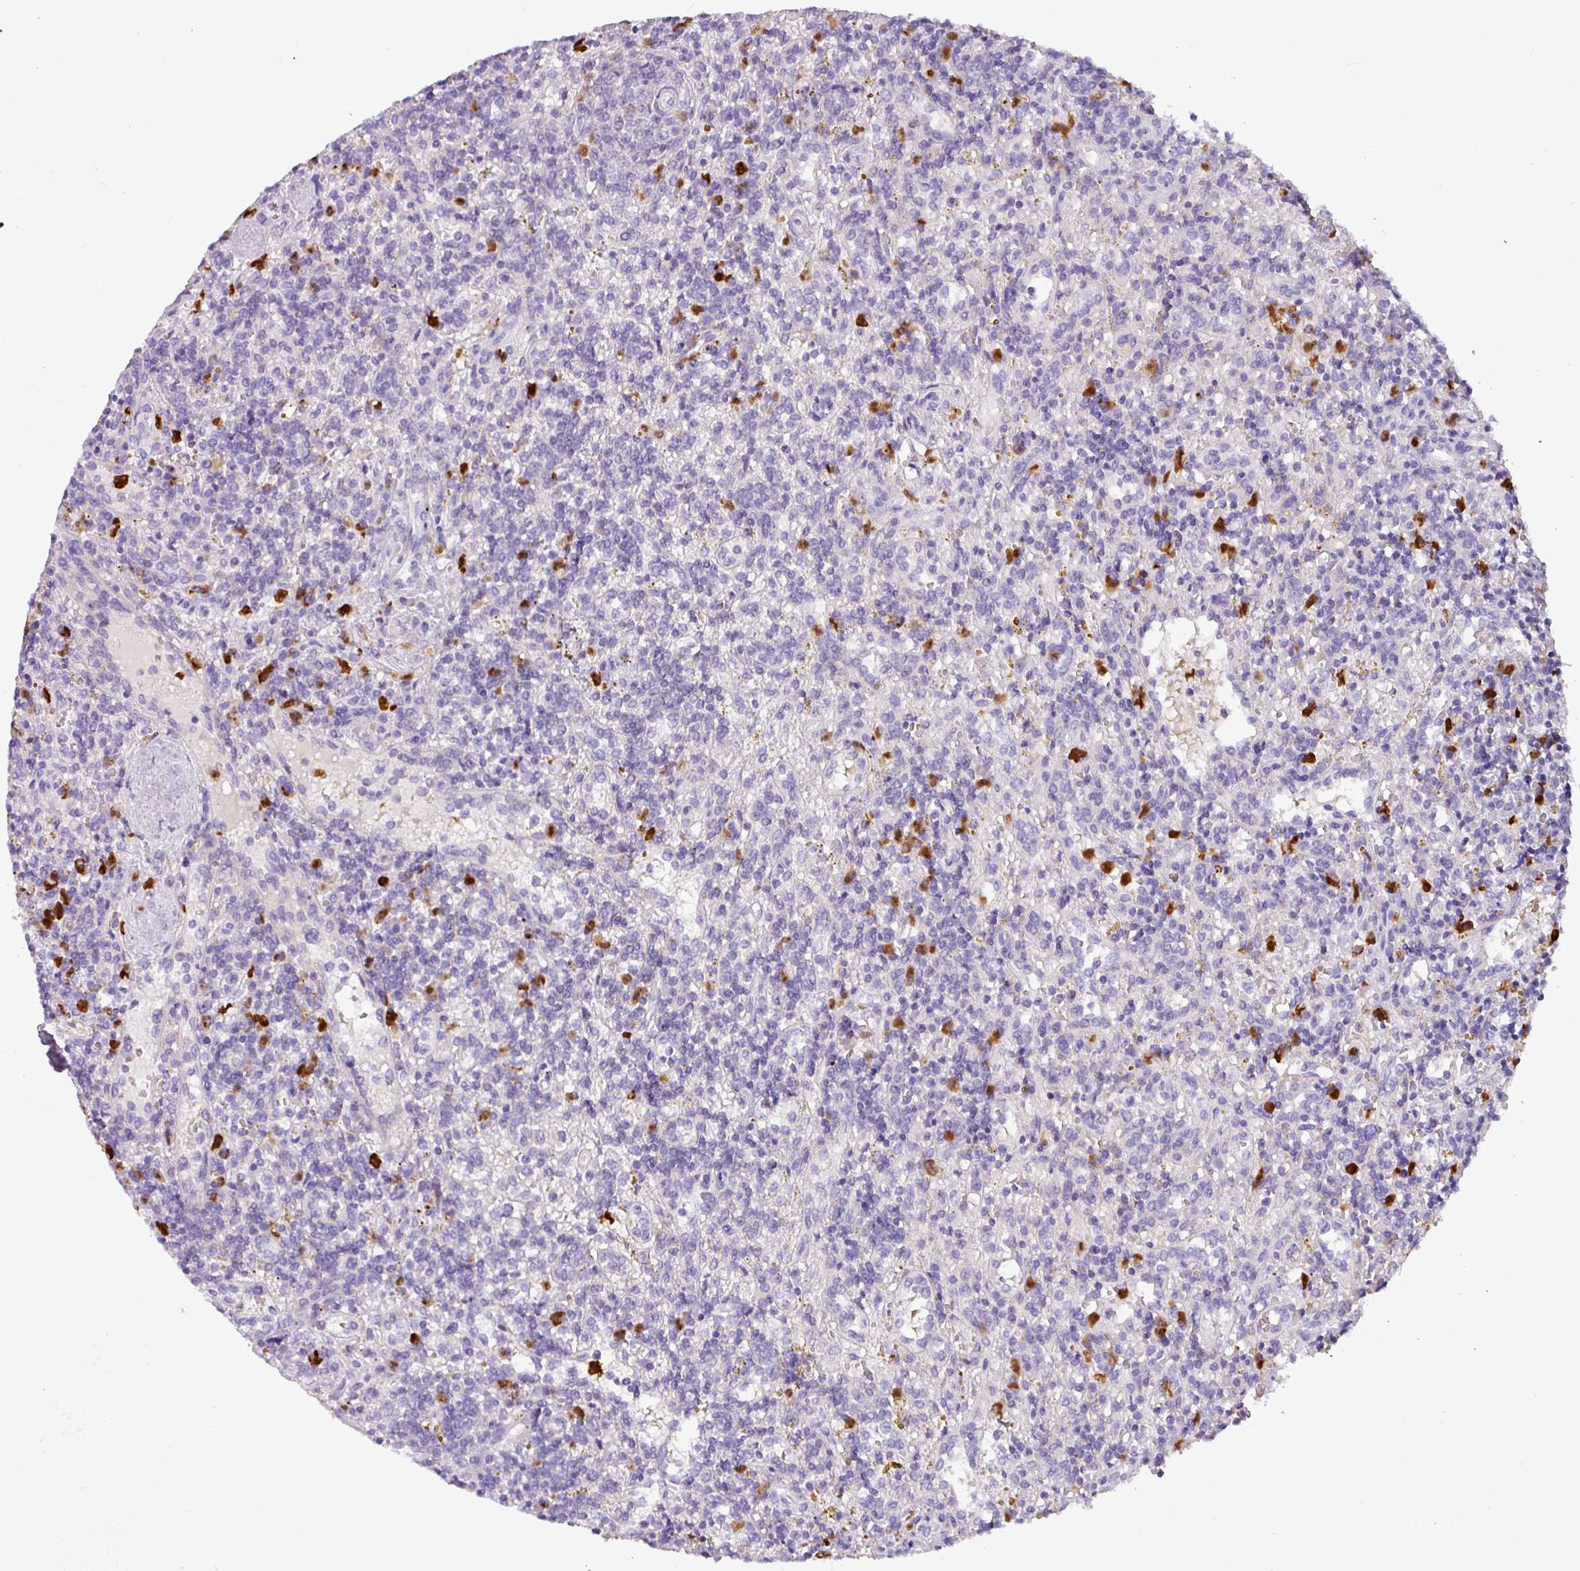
{"staining": {"intensity": "negative", "quantity": "none", "location": "none"}, "tissue": "lymphoma", "cell_type": "Tumor cells", "image_type": "cancer", "snomed": [{"axis": "morphology", "description": "Malignant lymphoma, non-Hodgkin's type, Low grade"}, {"axis": "topography", "description": "Spleen"}], "caption": "A photomicrograph of human lymphoma is negative for staining in tumor cells.", "gene": "SH2D3C", "patient": {"sex": "male", "age": 67}}